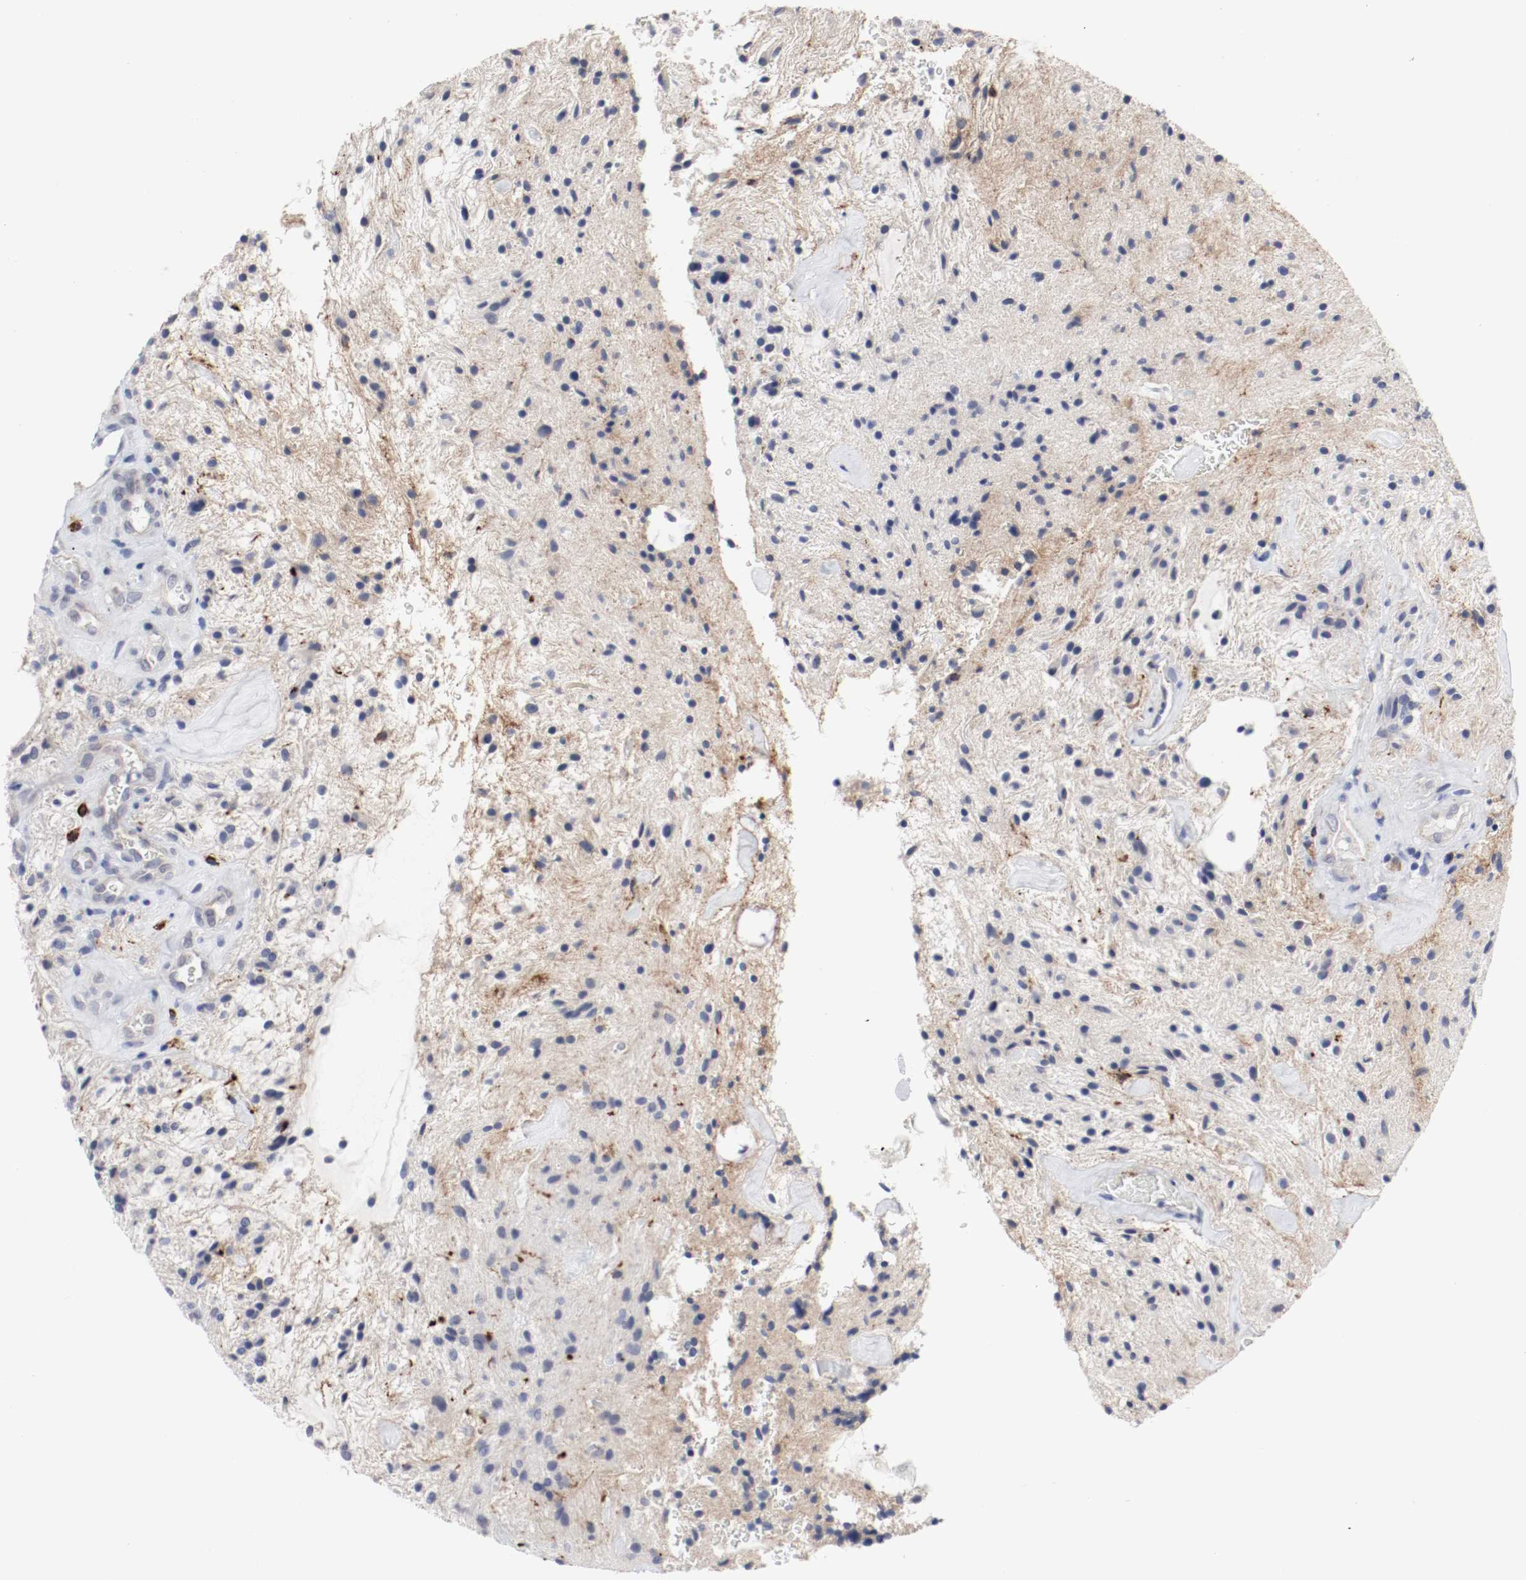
{"staining": {"intensity": "negative", "quantity": "none", "location": "none"}, "tissue": "glioma", "cell_type": "Tumor cells", "image_type": "cancer", "snomed": [{"axis": "morphology", "description": "Glioma, malignant, NOS"}, {"axis": "topography", "description": "Cerebellum"}], "caption": "Tumor cells are negative for protein expression in human glioma (malignant). The staining is performed using DAB brown chromogen with nuclei counter-stained in using hematoxylin.", "gene": "KIT", "patient": {"sex": "female", "age": 10}}